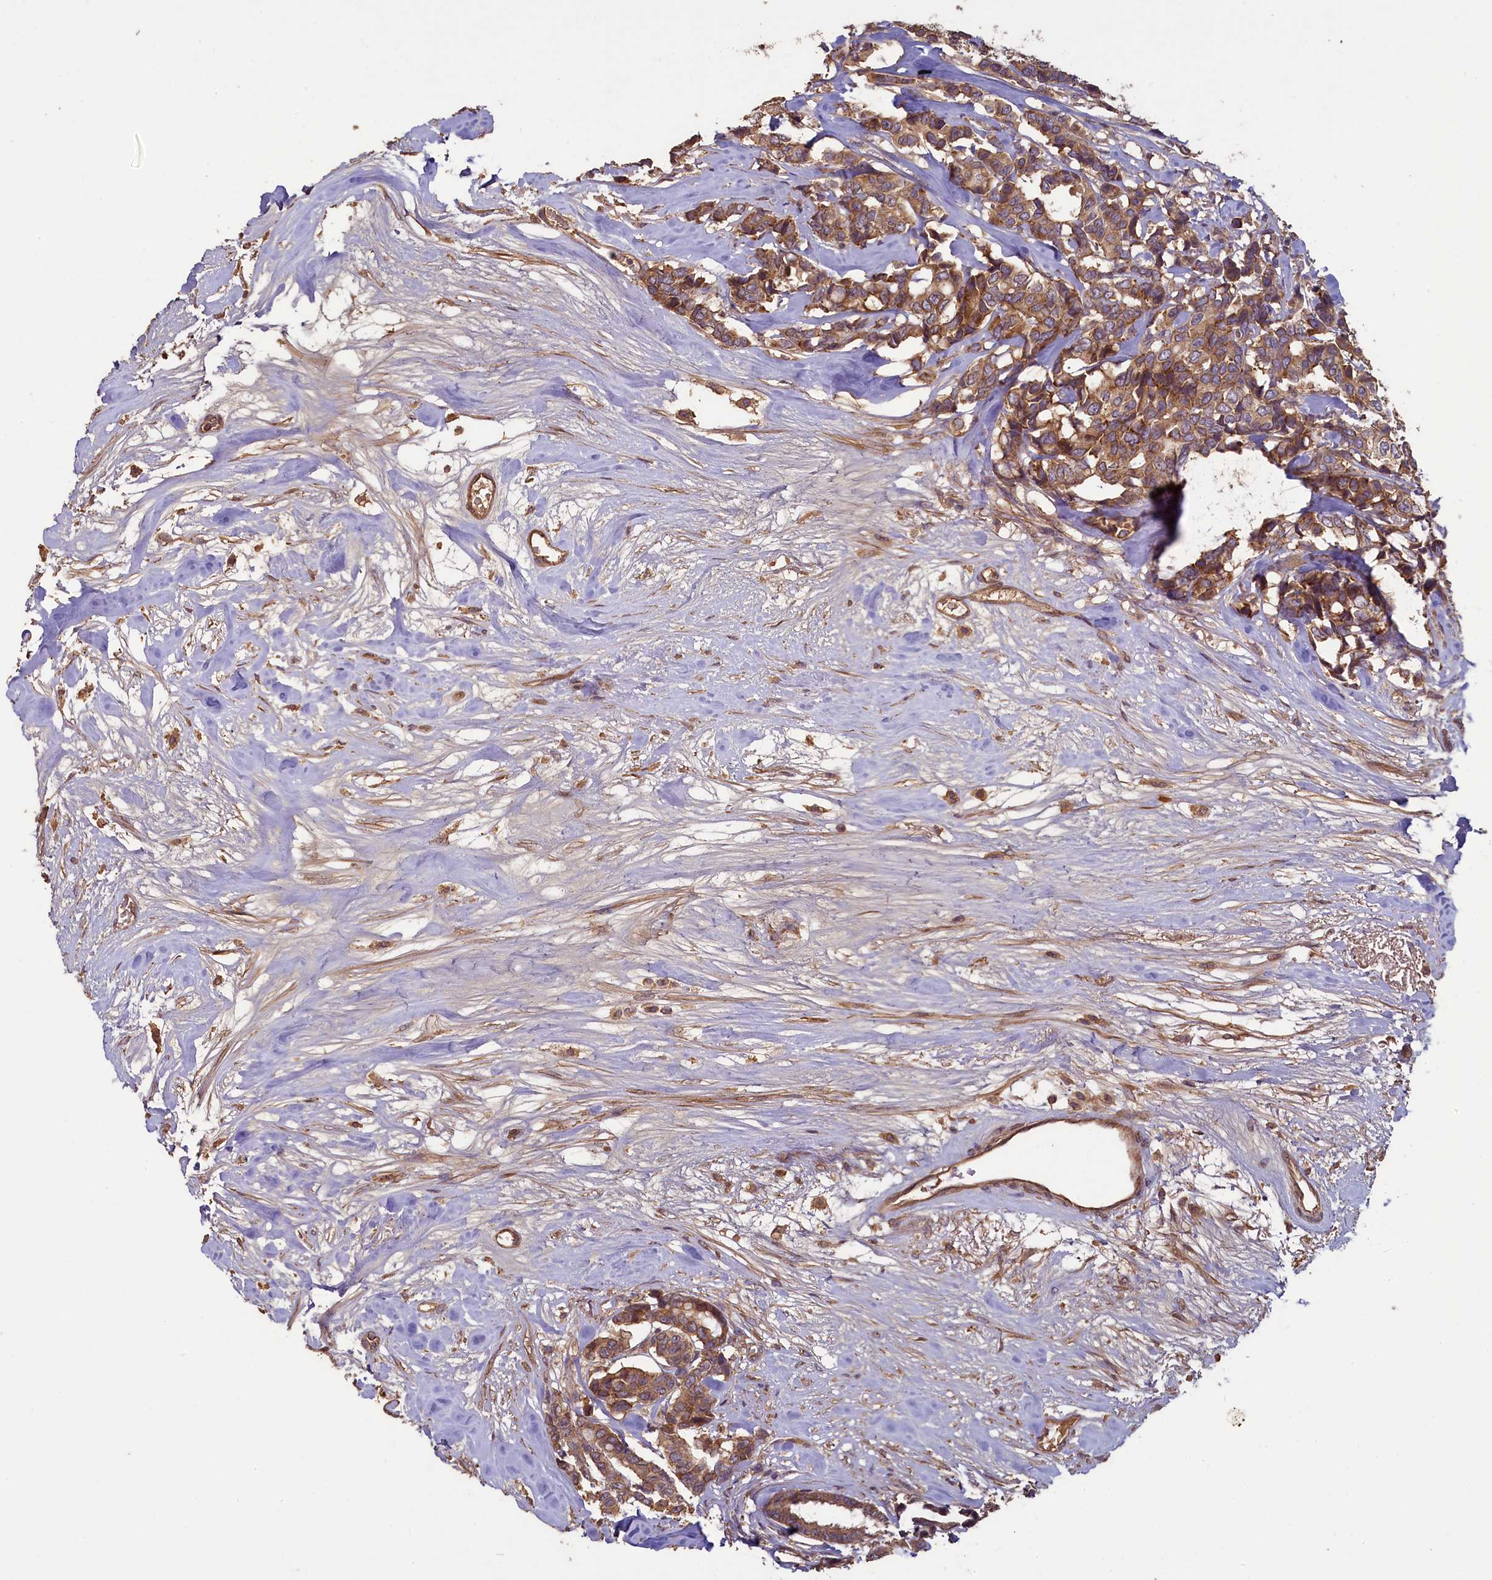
{"staining": {"intensity": "moderate", "quantity": ">75%", "location": "cytoplasmic/membranous"}, "tissue": "breast cancer", "cell_type": "Tumor cells", "image_type": "cancer", "snomed": [{"axis": "morphology", "description": "Duct carcinoma"}, {"axis": "topography", "description": "Breast"}], "caption": "Breast intraductal carcinoma tissue displays moderate cytoplasmic/membranous staining in approximately >75% of tumor cells, visualized by immunohistochemistry.", "gene": "NUDT6", "patient": {"sex": "female", "age": 87}}